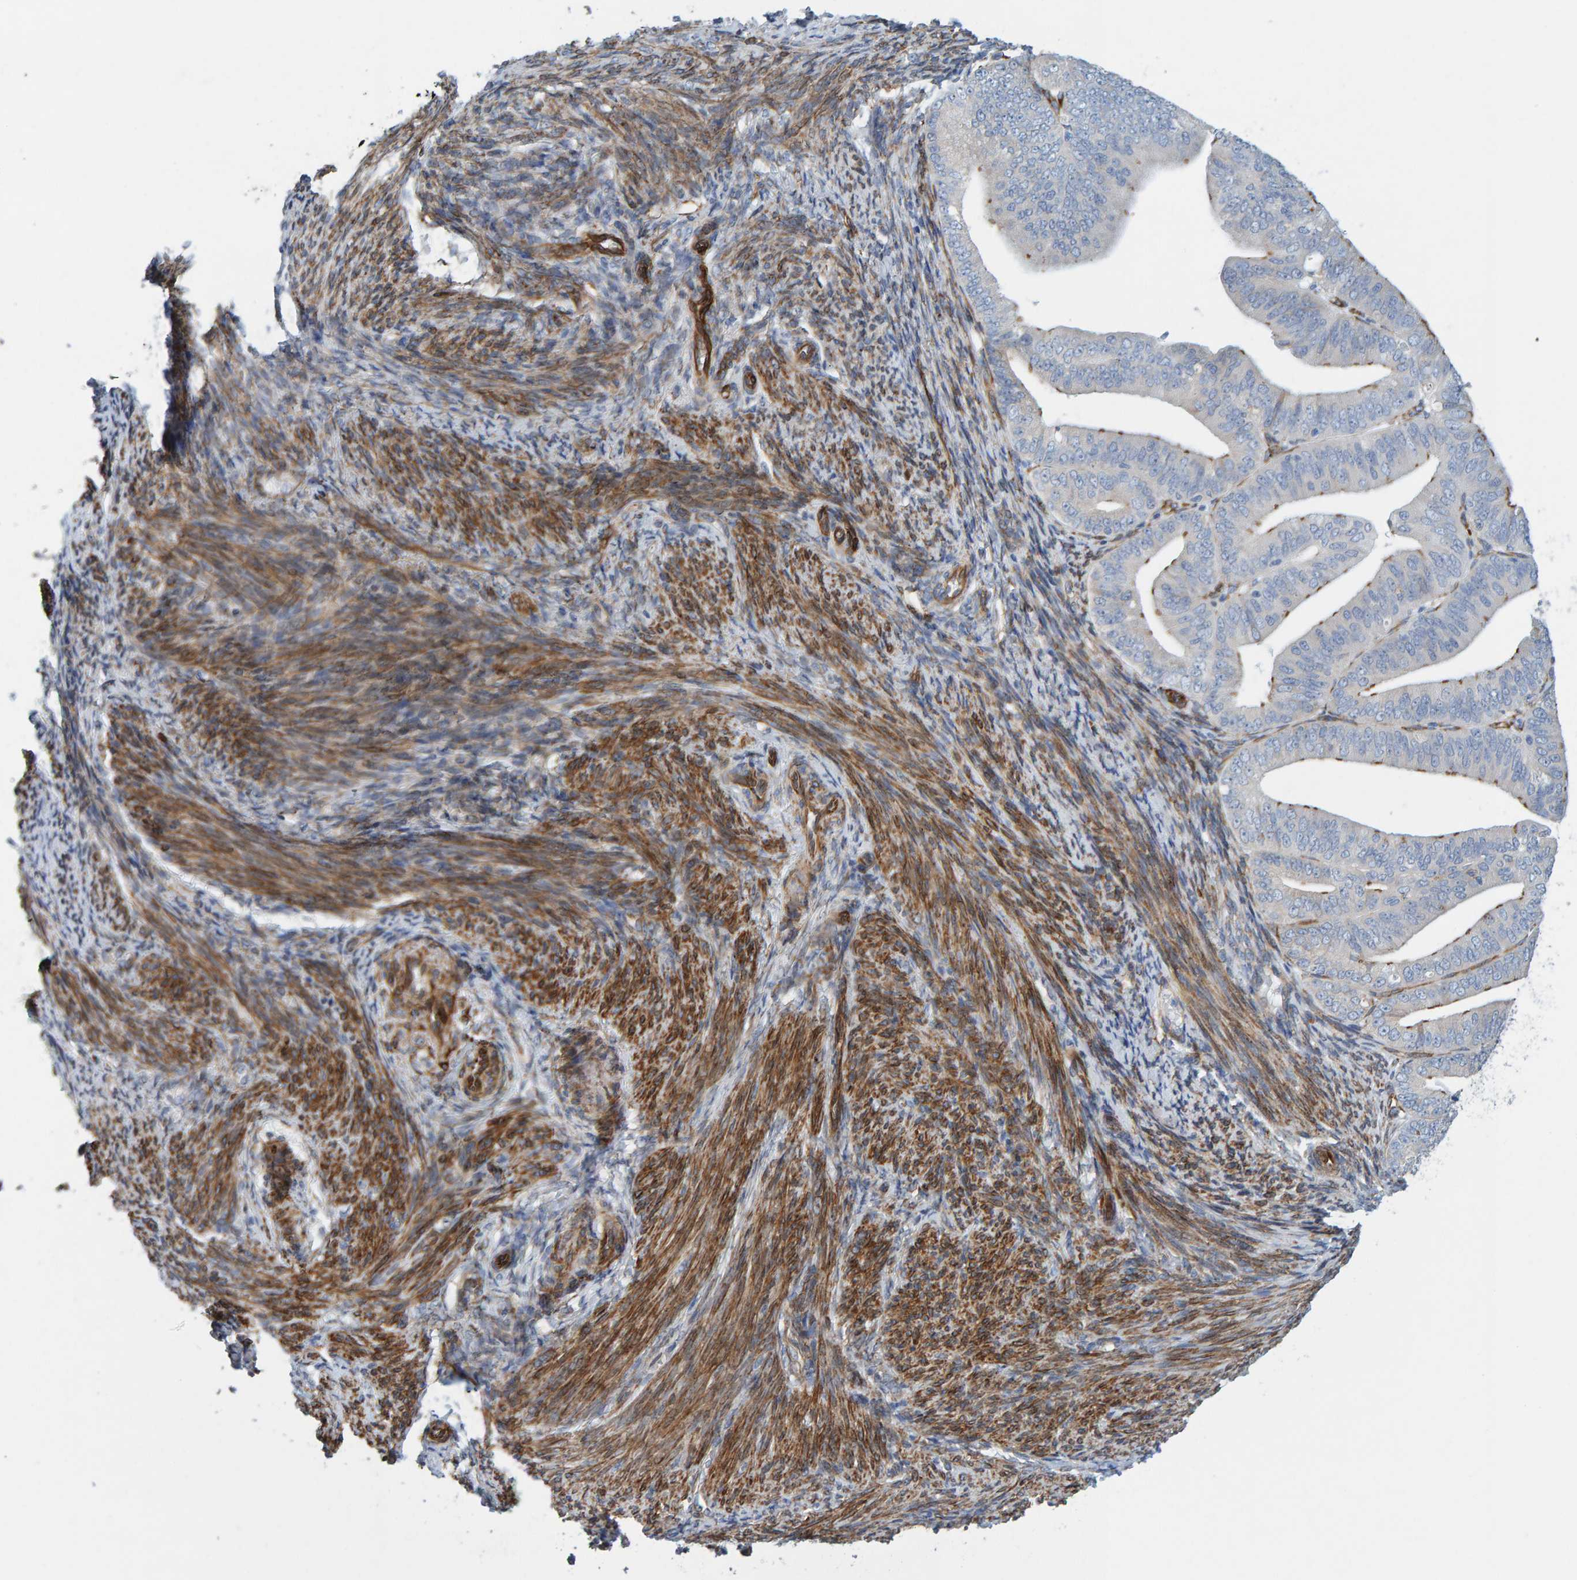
{"staining": {"intensity": "negative", "quantity": "none", "location": "none"}, "tissue": "endometrial cancer", "cell_type": "Tumor cells", "image_type": "cancer", "snomed": [{"axis": "morphology", "description": "Adenocarcinoma, NOS"}, {"axis": "topography", "description": "Endometrium"}], "caption": "This is an IHC histopathology image of human endometrial adenocarcinoma. There is no positivity in tumor cells.", "gene": "MMP16", "patient": {"sex": "female", "age": 63}}